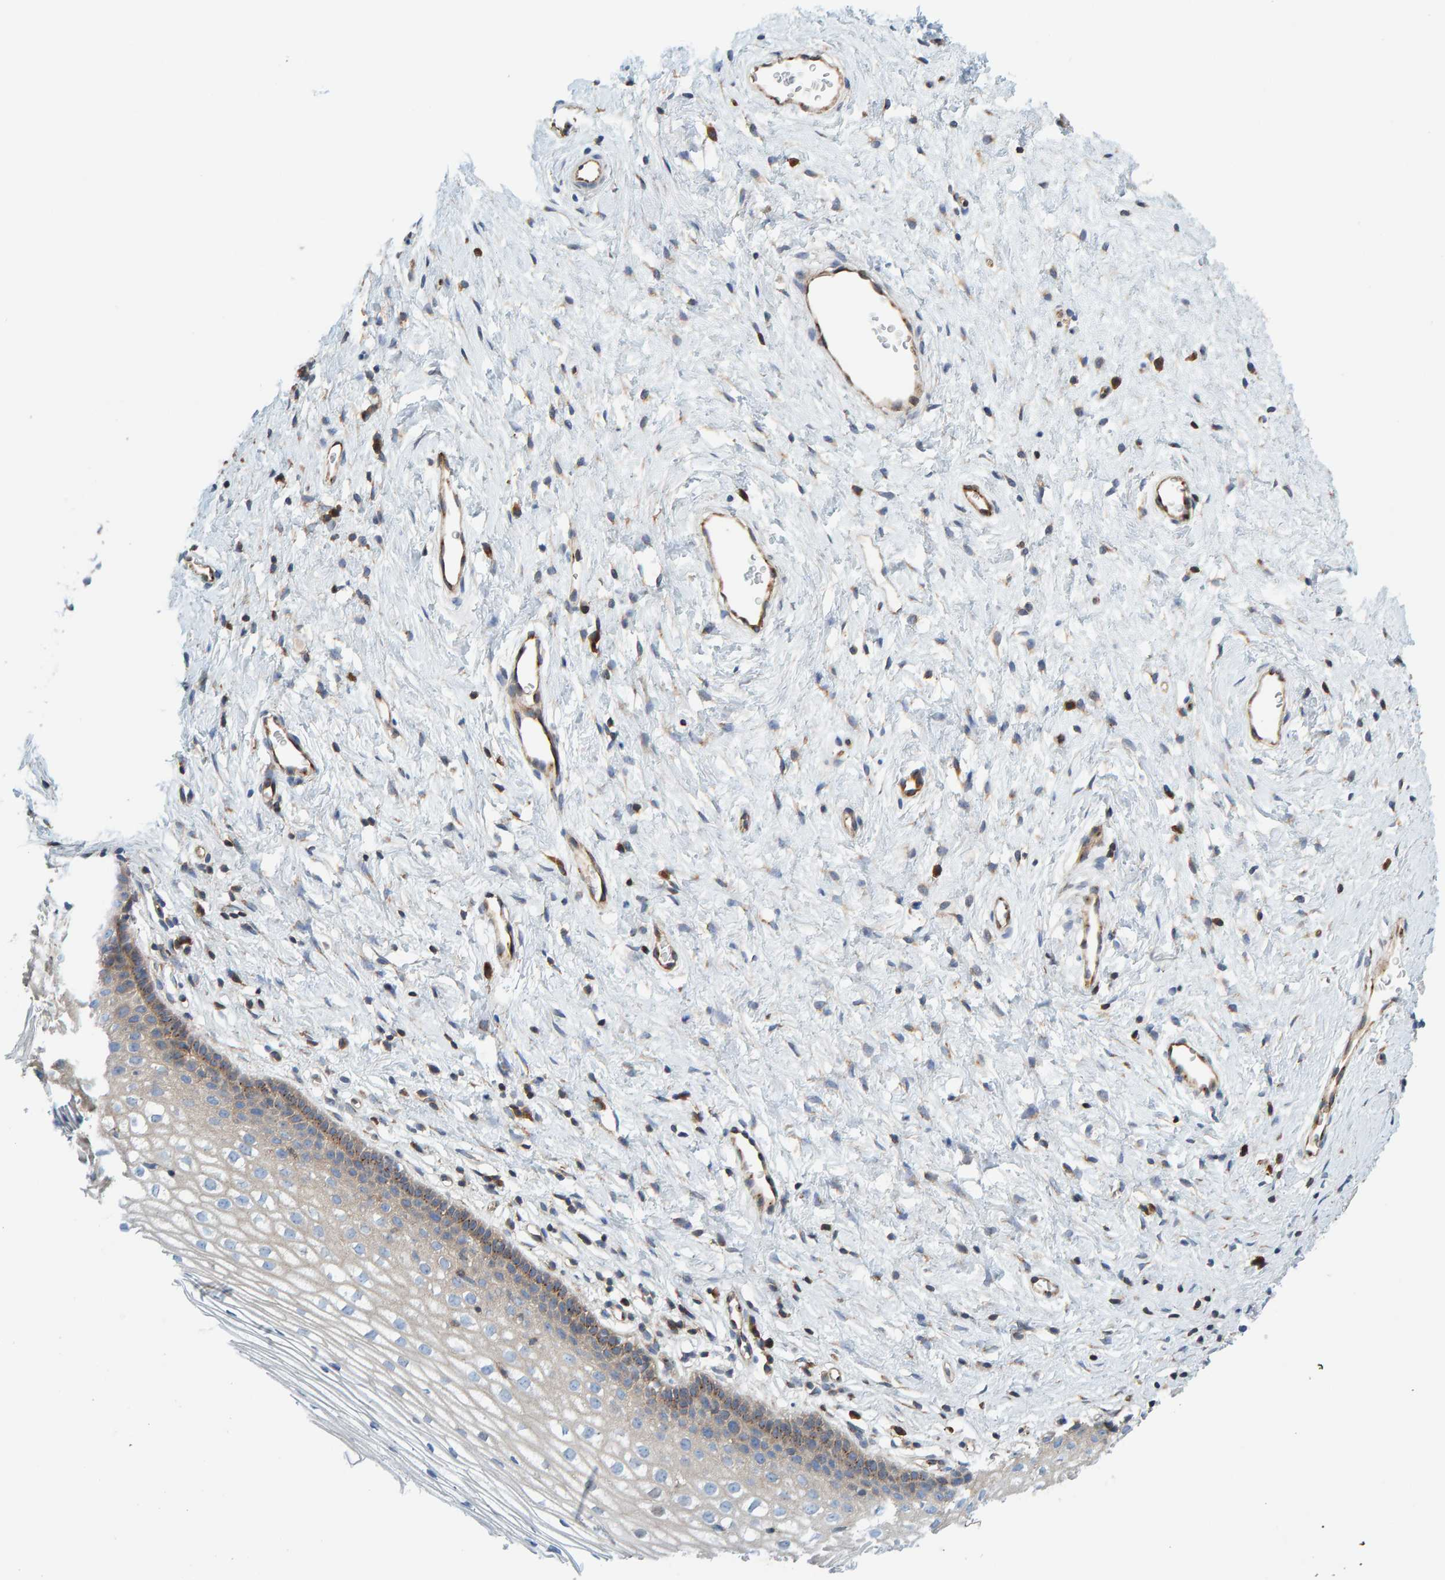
{"staining": {"intensity": "weak", "quantity": "<25%", "location": "cytoplasmic/membranous"}, "tissue": "cervix", "cell_type": "Glandular cells", "image_type": "normal", "snomed": [{"axis": "morphology", "description": "Normal tissue, NOS"}, {"axis": "topography", "description": "Cervix"}], "caption": "A histopathology image of human cervix is negative for staining in glandular cells.", "gene": "PRKD2", "patient": {"sex": "female", "age": 27}}